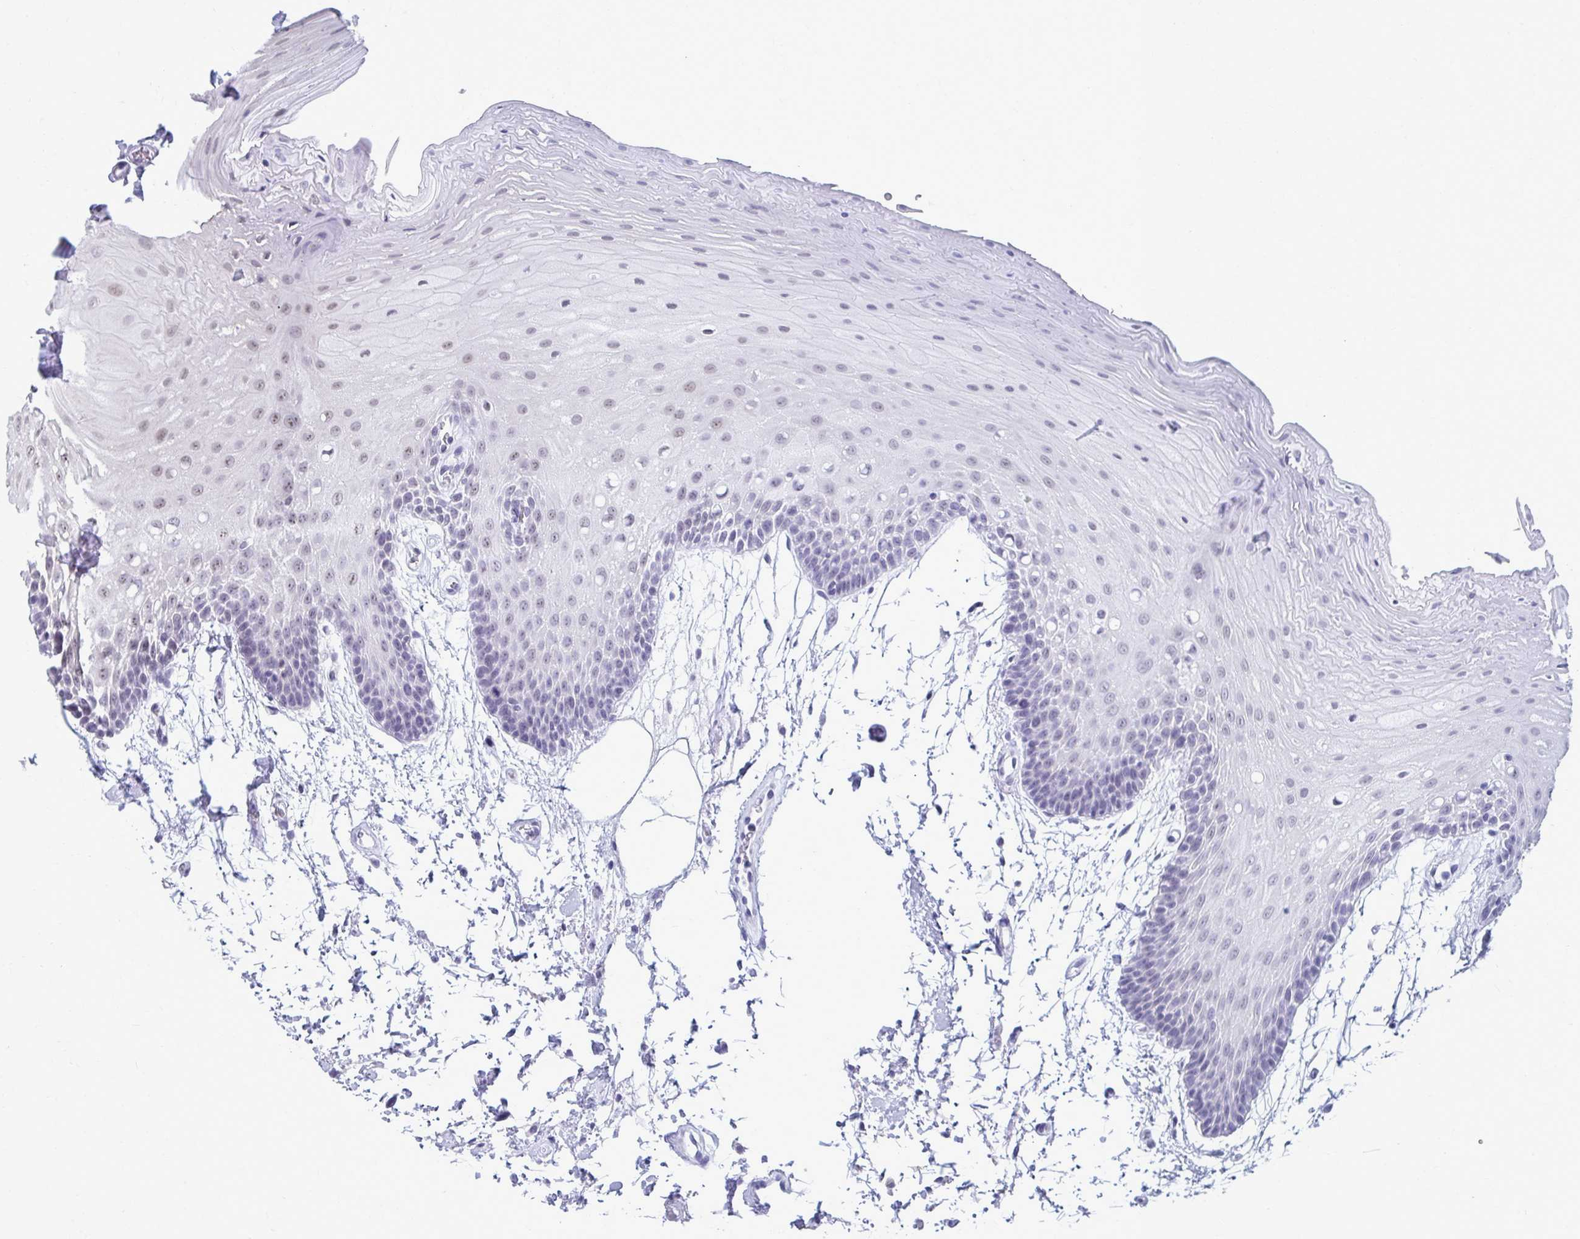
{"staining": {"intensity": "weak", "quantity": "<25%", "location": "nuclear"}, "tissue": "oral mucosa", "cell_type": "Squamous epithelial cells", "image_type": "normal", "snomed": [{"axis": "morphology", "description": "Normal tissue, NOS"}, {"axis": "morphology", "description": "Squamous cell carcinoma, NOS"}, {"axis": "topography", "description": "Oral tissue"}, {"axis": "topography", "description": "Tounge, NOS"}, {"axis": "topography", "description": "Head-Neck"}], "caption": "Immunohistochemistry (IHC) of unremarkable human oral mucosa exhibits no staining in squamous epithelial cells.", "gene": "PROSER1", "patient": {"sex": "male", "age": 62}}